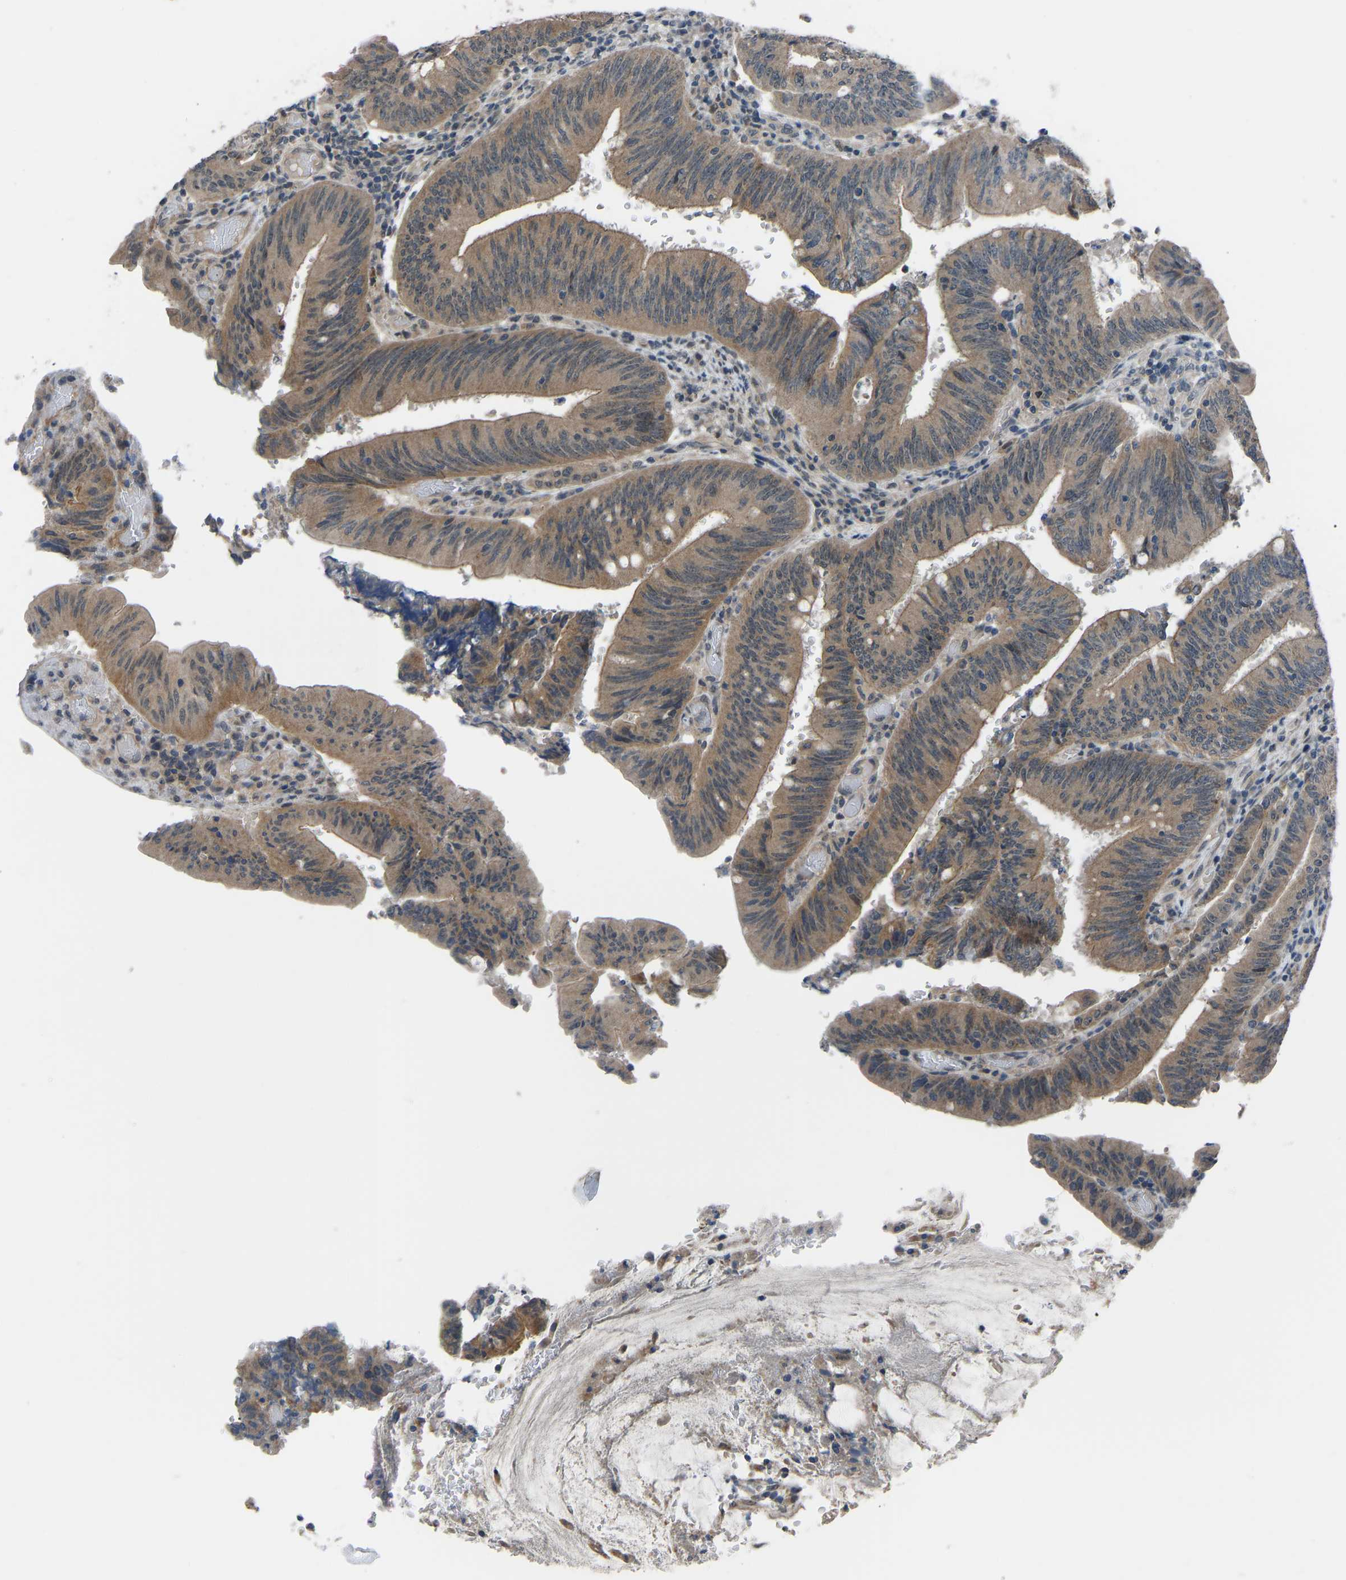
{"staining": {"intensity": "moderate", "quantity": ">75%", "location": "cytoplasmic/membranous"}, "tissue": "colorectal cancer", "cell_type": "Tumor cells", "image_type": "cancer", "snomed": [{"axis": "morphology", "description": "Normal tissue, NOS"}, {"axis": "morphology", "description": "Adenocarcinoma, NOS"}, {"axis": "topography", "description": "Rectum"}], "caption": "An image of human adenocarcinoma (colorectal) stained for a protein displays moderate cytoplasmic/membranous brown staining in tumor cells. The staining was performed using DAB, with brown indicating positive protein expression. Nuclei are stained blue with hematoxylin.", "gene": "CDK2AP1", "patient": {"sex": "female", "age": 66}}